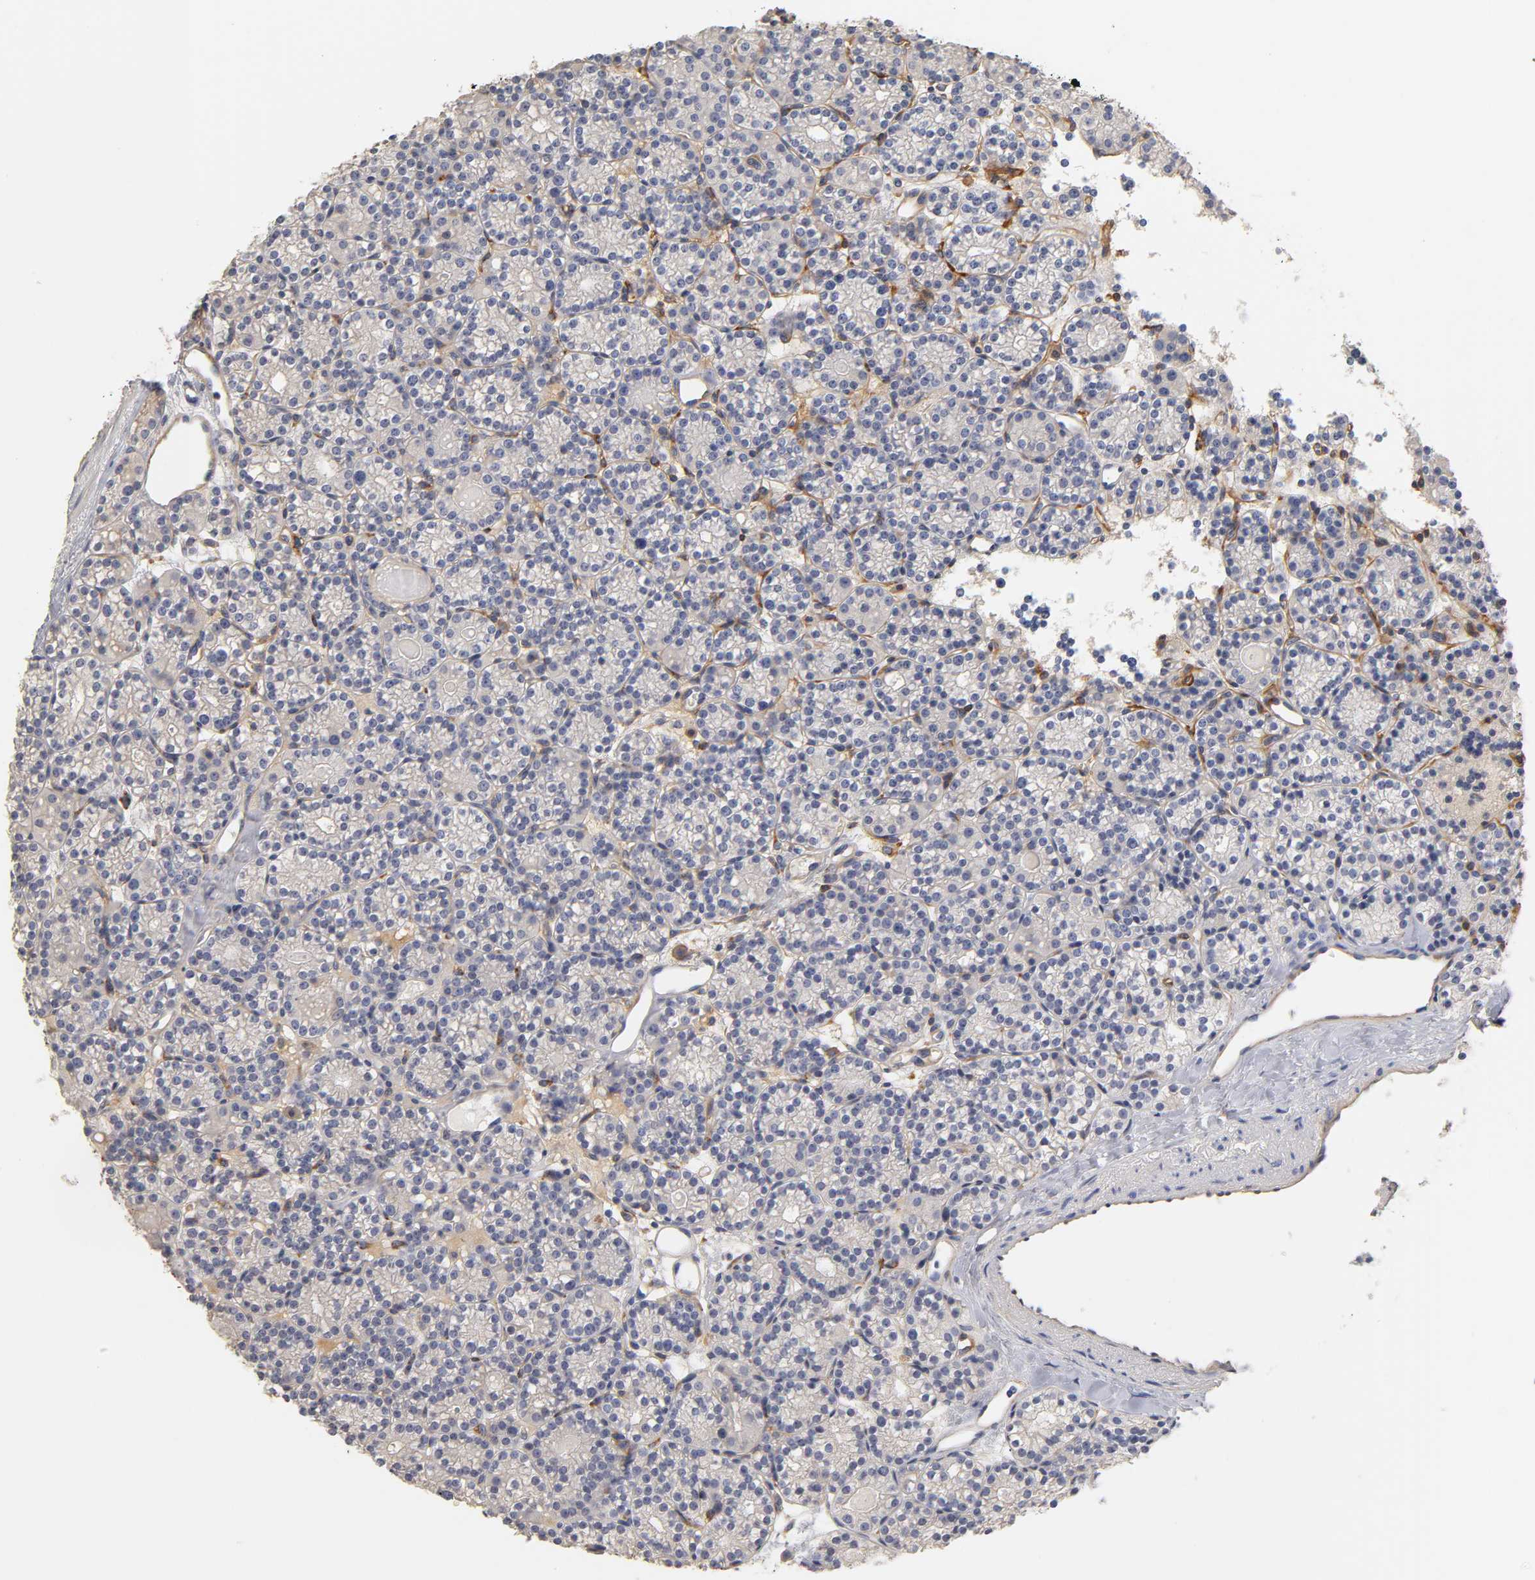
{"staining": {"intensity": "negative", "quantity": "none", "location": "none"}, "tissue": "parathyroid gland", "cell_type": "Glandular cells", "image_type": "normal", "snomed": [{"axis": "morphology", "description": "Normal tissue, NOS"}, {"axis": "topography", "description": "Parathyroid gland"}], "caption": "IHC image of unremarkable human parathyroid gland stained for a protein (brown), which reveals no expression in glandular cells.", "gene": "LAMB1", "patient": {"sex": "female", "age": 64}}